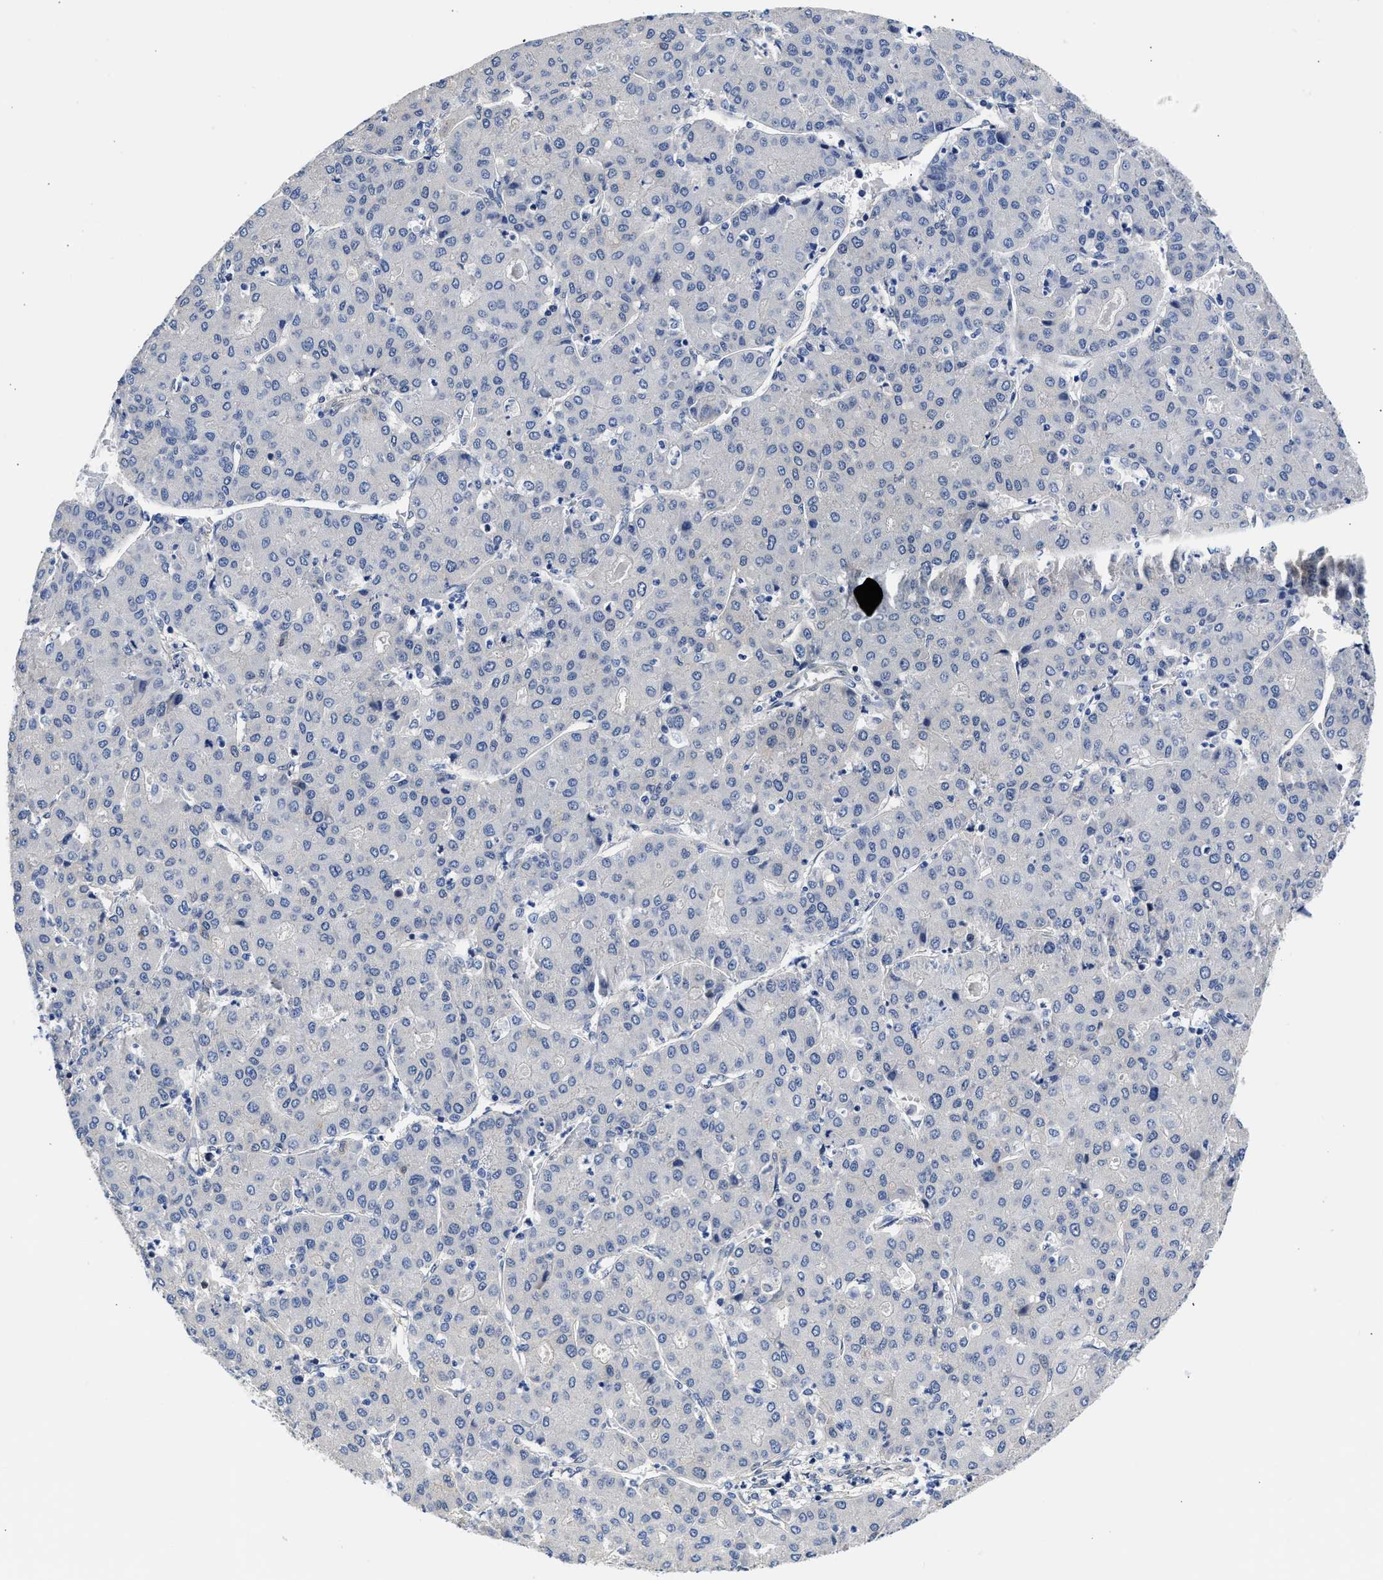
{"staining": {"intensity": "negative", "quantity": "none", "location": "none"}, "tissue": "liver cancer", "cell_type": "Tumor cells", "image_type": "cancer", "snomed": [{"axis": "morphology", "description": "Carcinoma, Hepatocellular, NOS"}, {"axis": "topography", "description": "Liver"}], "caption": "A histopathology image of liver hepatocellular carcinoma stained for a protein exhibits no brown staining in tumor cells. (Immunohistochemistry (ihc), brightfield microscopy, high magnification).", "gene": "XPO5", "patient": {"sex": "male", "age": 65}}